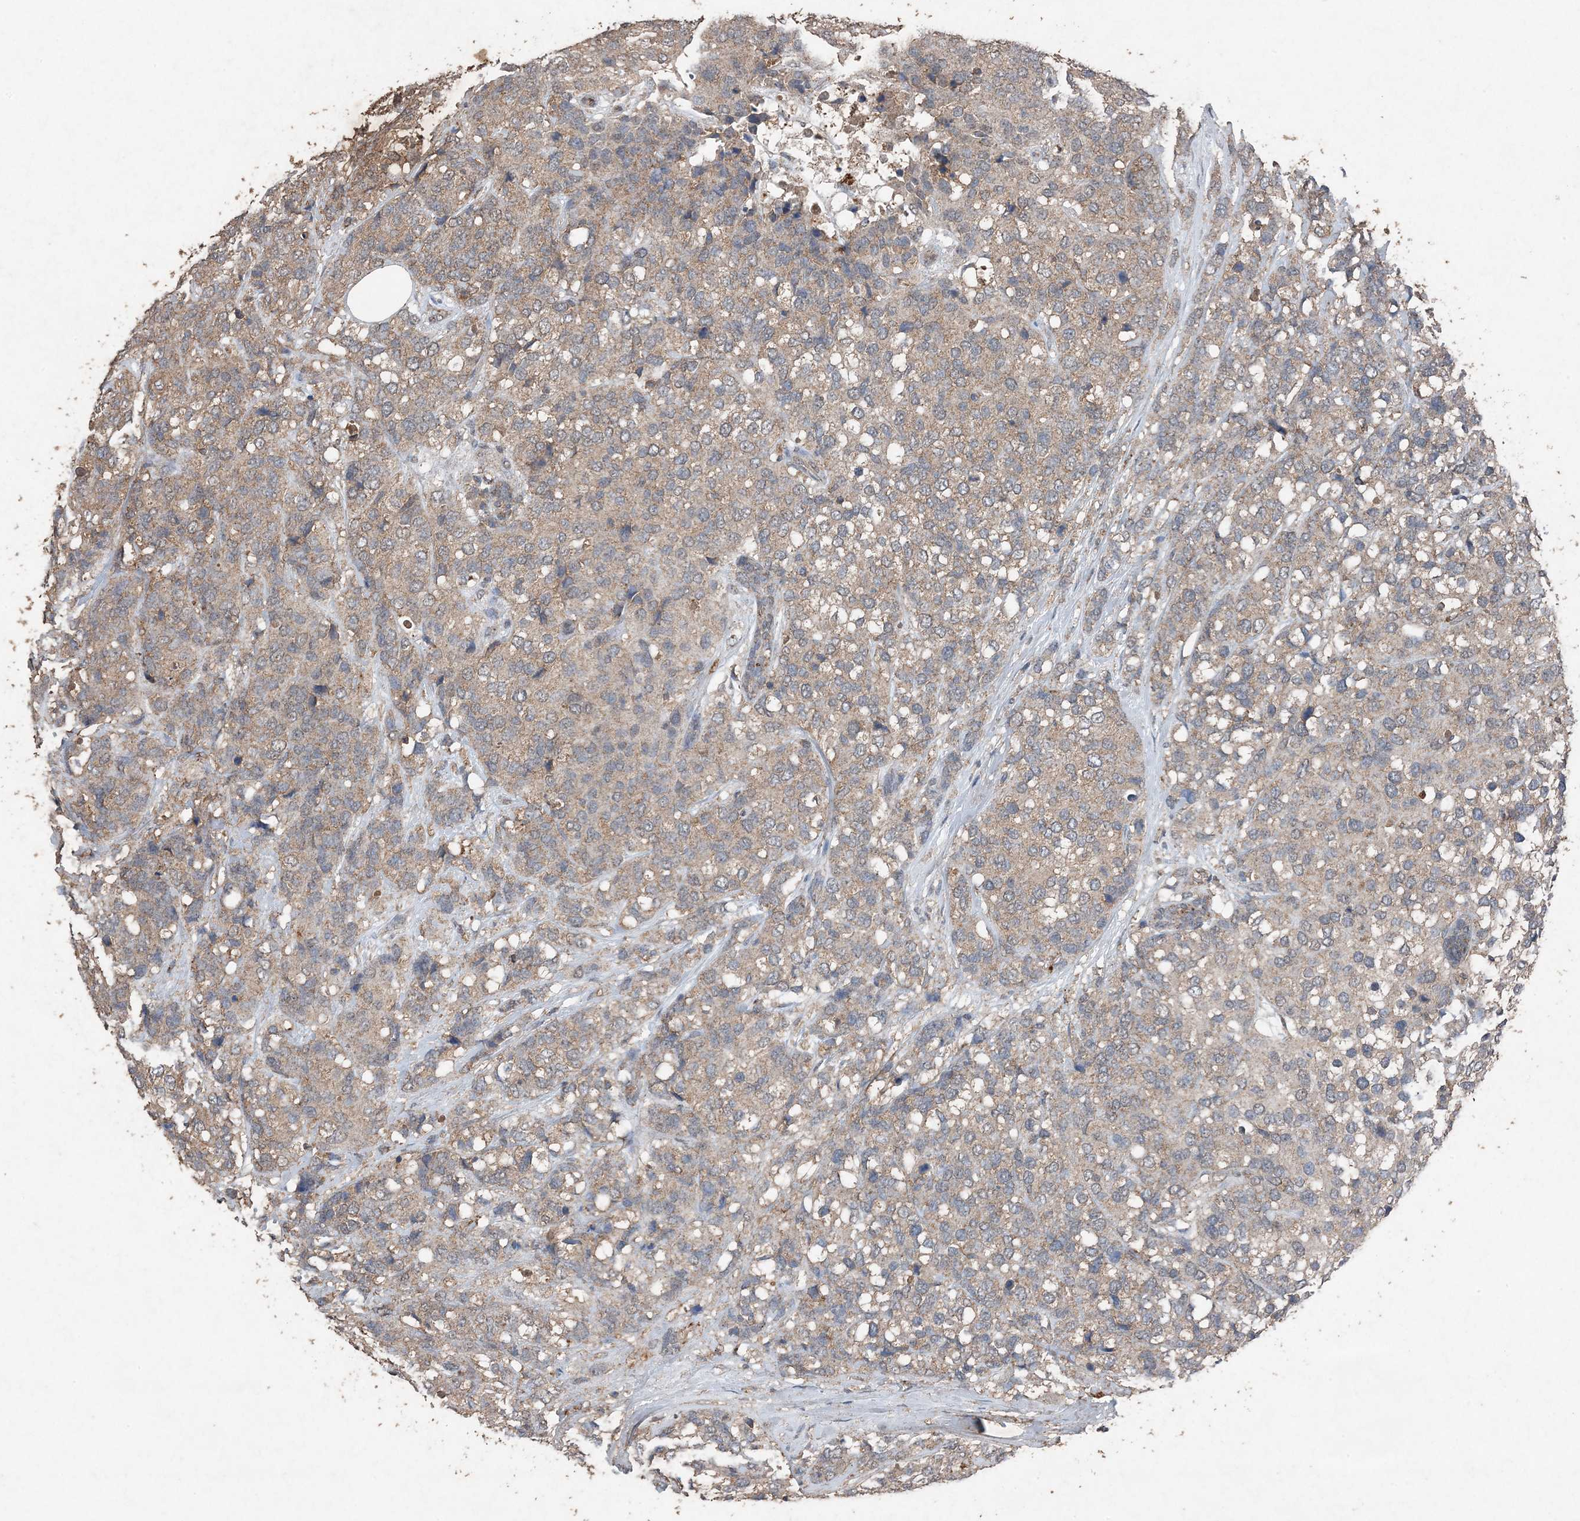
{"staining": {"intensity": "weak", "quantity": ">75%", "location": "cytoplasmic/membranous"}, "tissue": "breast cancer", "cell_type": "Tumor cells", "image_type": "cancer", "snomed": [{"axis": "morphology", "description": "Lobular carcinoma"}, {"axis": "topography", "description": "Breast"}], "caption": "The immunohistochemical stain labels weak cytoplasmic/membranous staining in tumor cells of breast cancer tissue. Using DAB (3,3'-diaminobenzidine) (brown) and hematoxylin (blue) stains, captured at high magnification using brightfield microscopy.", "gene": "FCN3", "patient": {"sex": "female", "age": 59}}